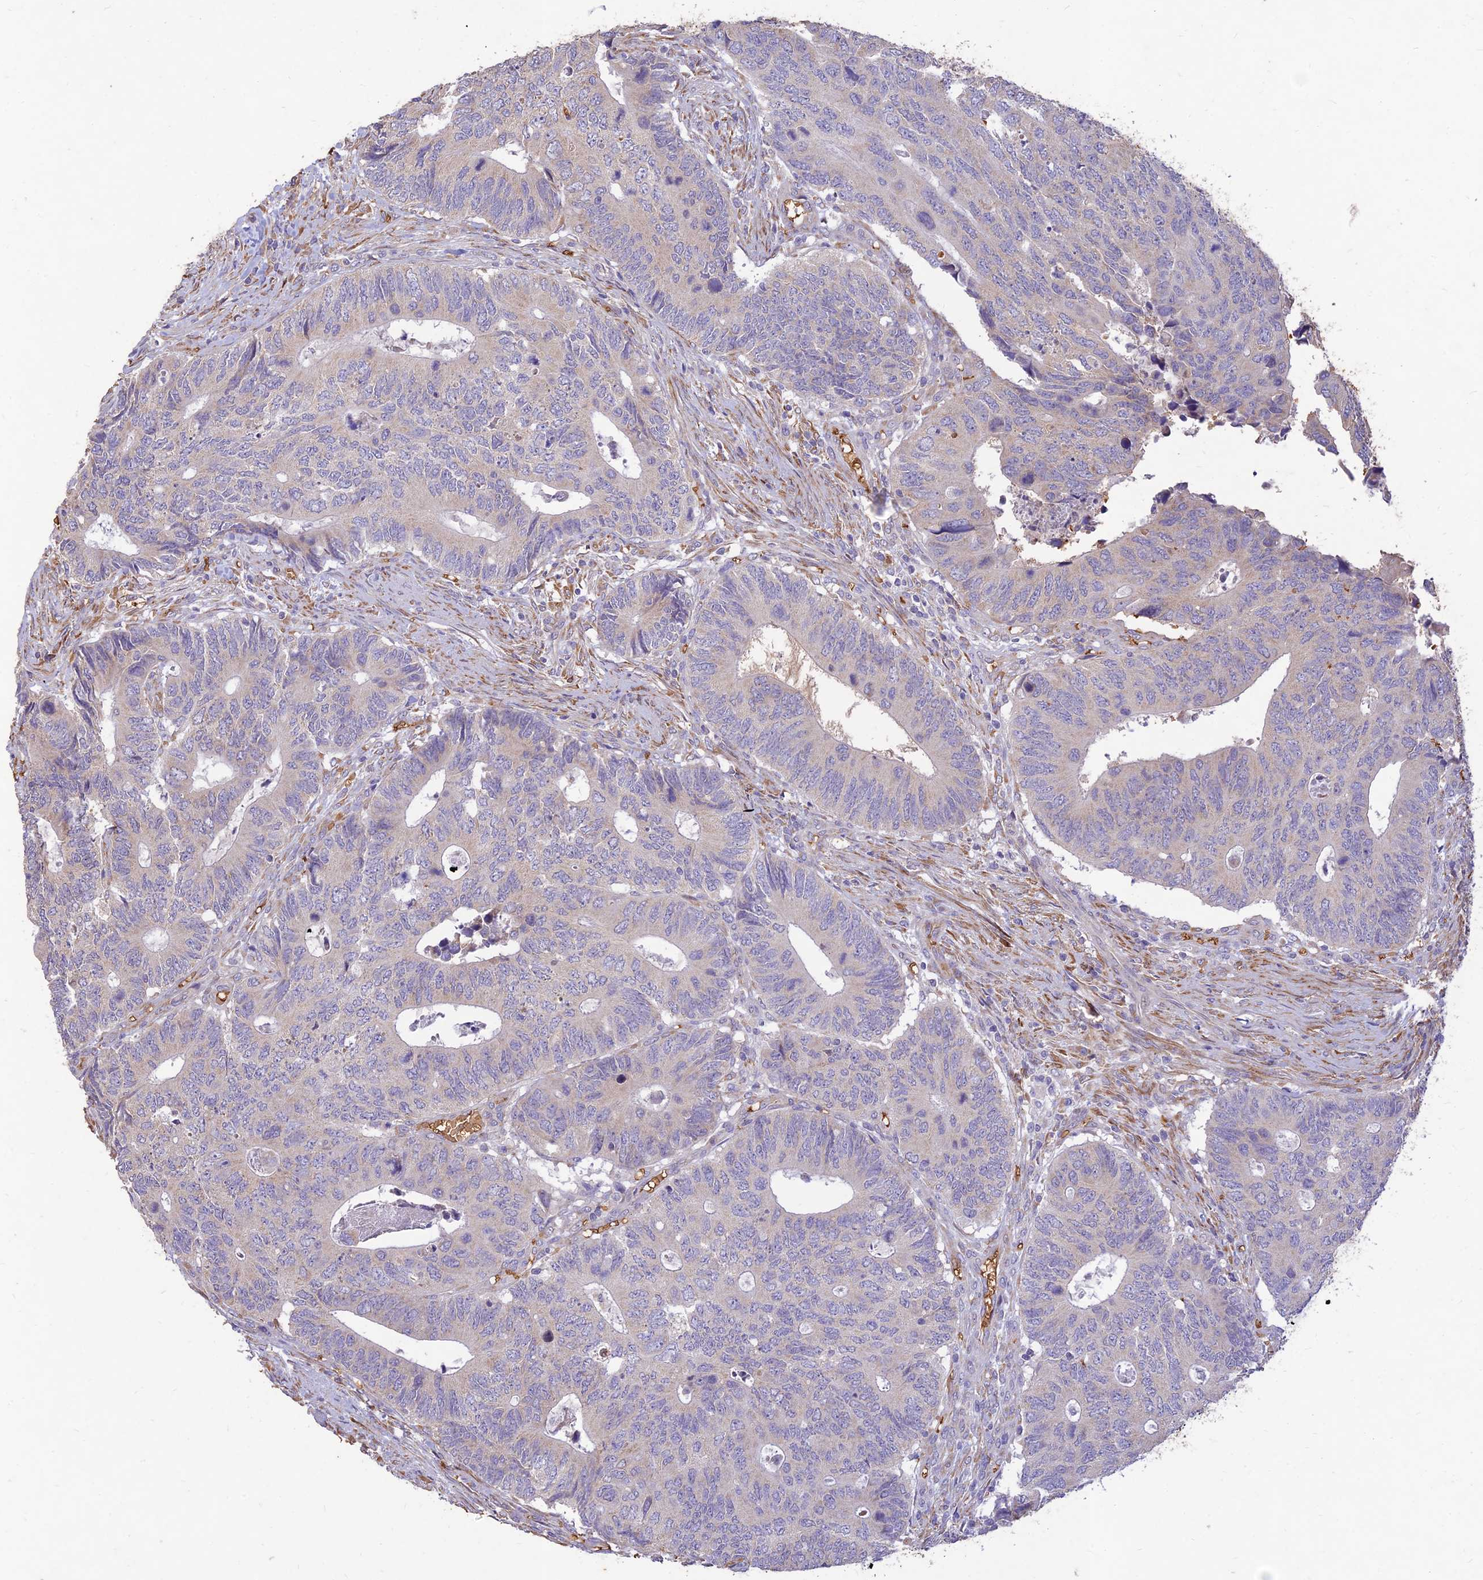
{"staining": {"intensity": "negative", "quantity": "none", "location": "none"}, "tissue": "colorectal cancer", "cell_type": "Tumor cells", "image_type": "cancer", "snomed": [{"axis": "morphology", "description": "Adenocarcinoma, NOS"}, {"axis": "topography", "description": "Colon"}], "caption": "Tumor cells are negative for protein expression in human colorectal cancer.", "gene": "PPP1R11", "patient": {"sex": "male", "age": 87}}